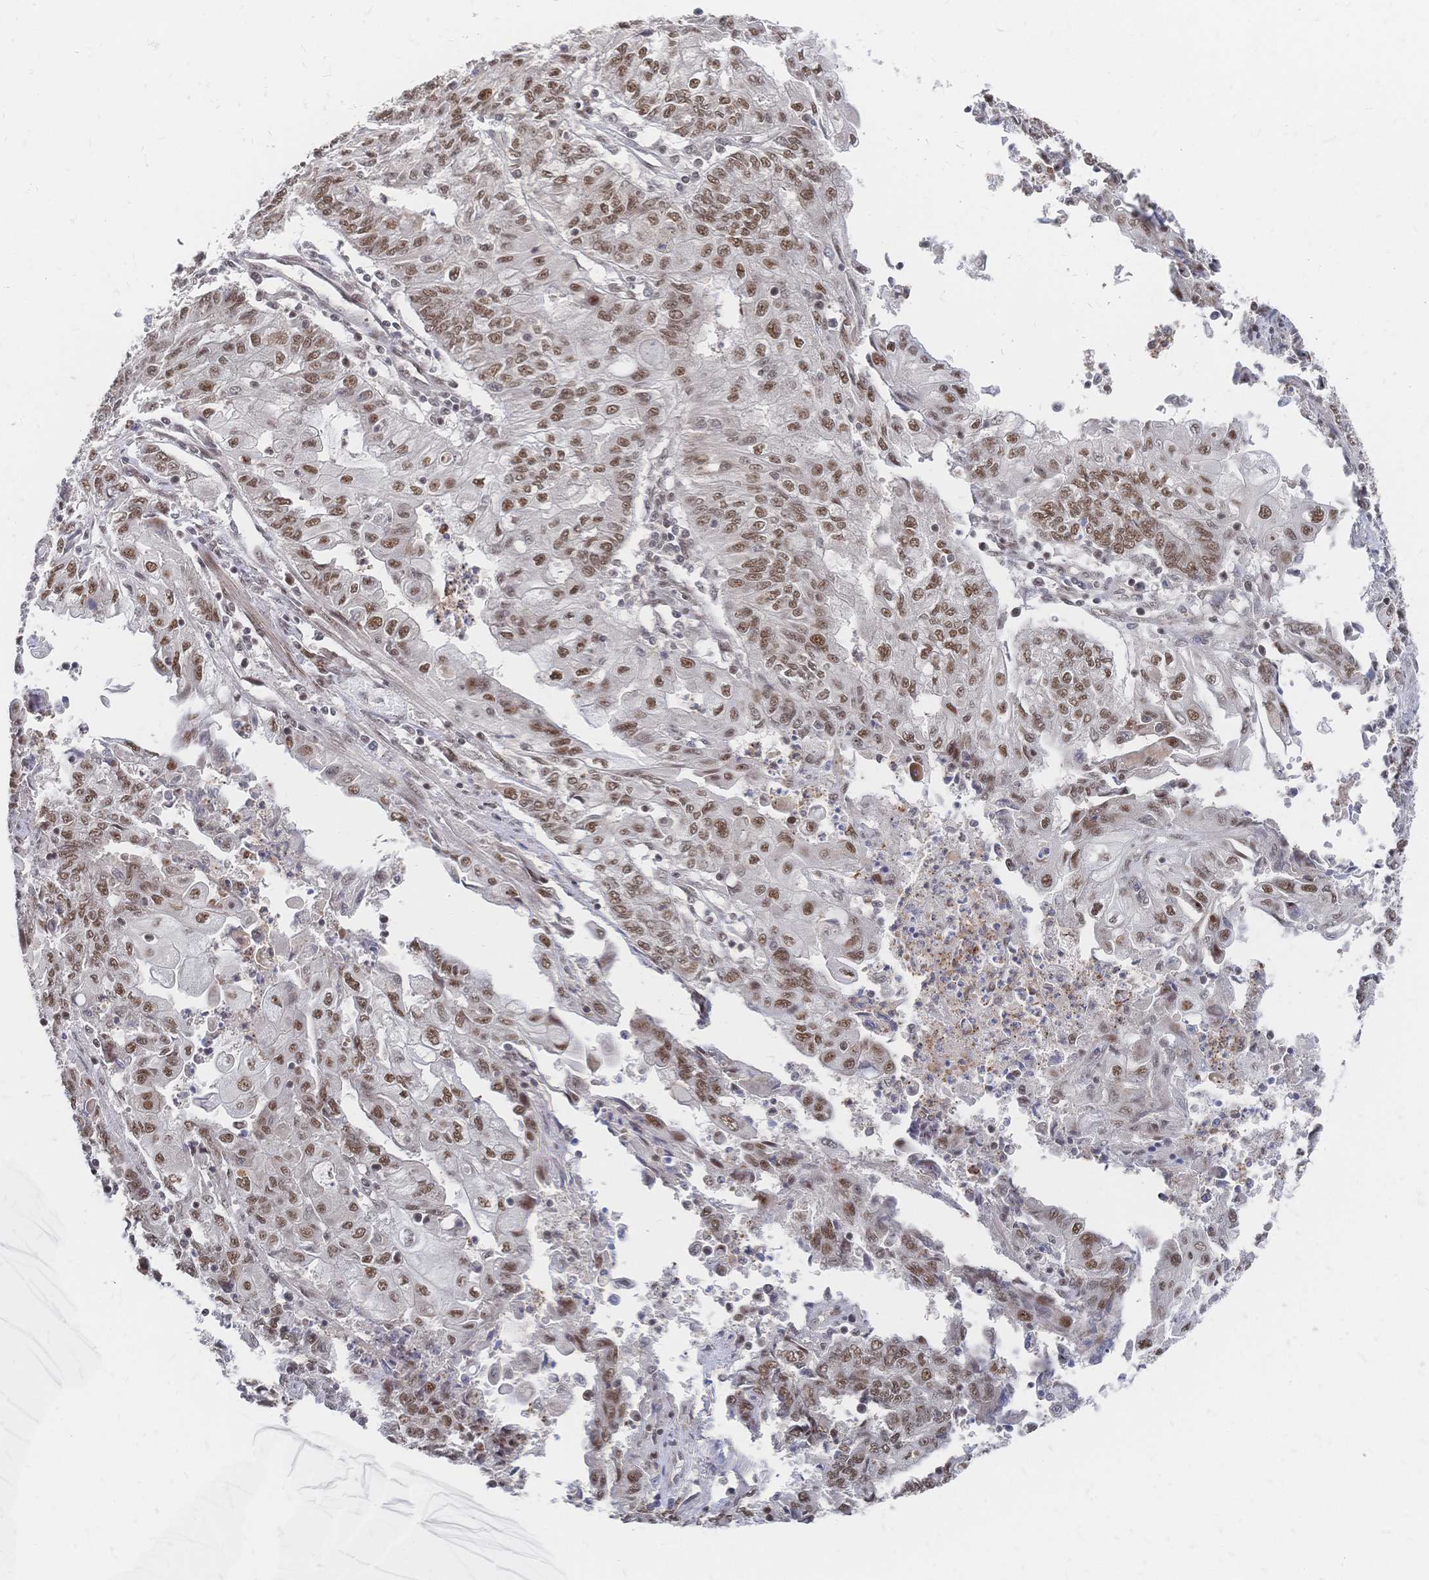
{"staining": {"intensity": "moderate", "quantity": "25%-75%", "location": "nuclear"}, "tissue": "endometrial cancer", "cell_type": "Tumor cells", "image_type": "cancer", "snomed": [{"axis": "morphology", "description": "Adenocarcinoma, NOS"}, {"axis": "topography", "description": "Endometrium"}], "caption": "The image exhibits staining of endometrial adenocarcinoma, revealing moderate nuclear protein expression (brown color) within tumor cells. (brown staining indicates protein expression, while blue staining denotes nuclei).", "gene": "NELFA", "patient": {"sex": "female", "age": 54}}